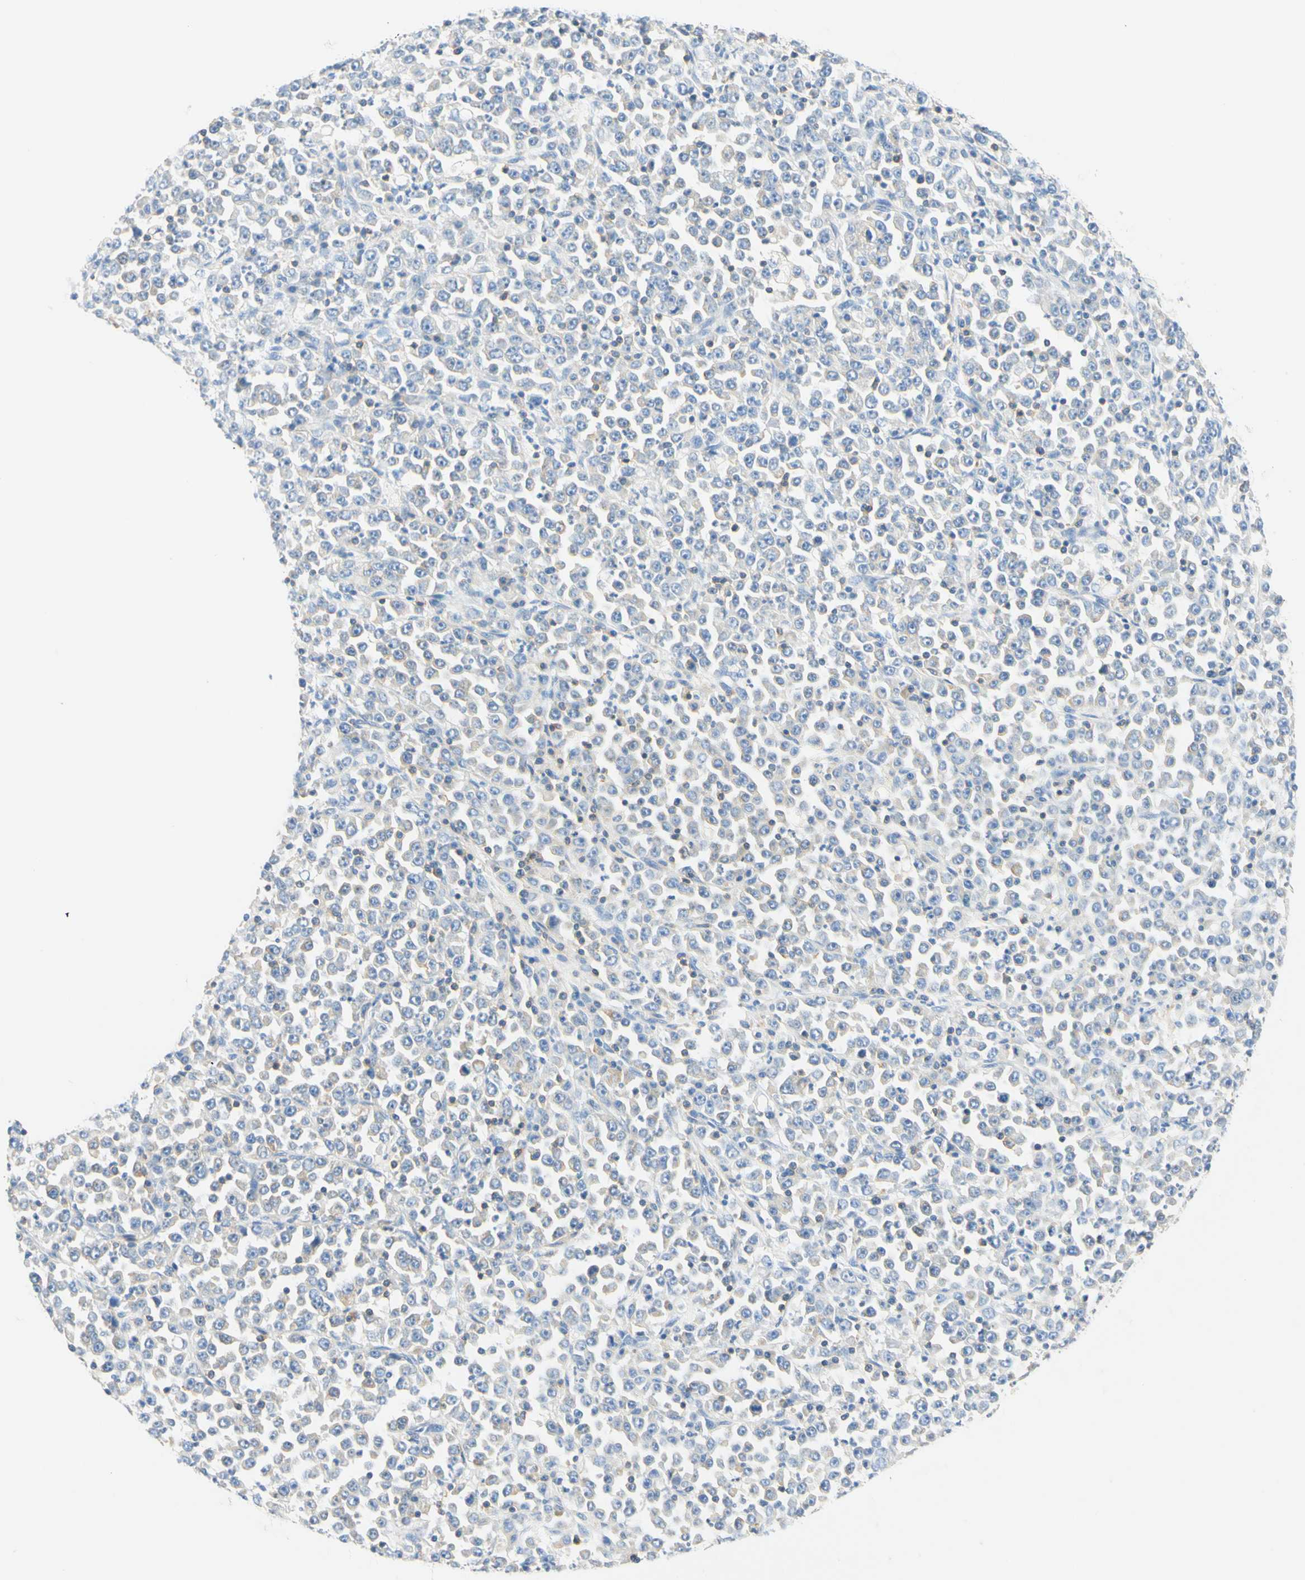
{"staining": {"intensity": "negative", "quantity": "none", "location": "none"}, "tissue": "stomach cancer", "cell_type": "Tumor cells", "image_type": "cancer", "snomed": [{"axis": "morphology", "description": "Normal tissue, NOS"}, {"axis": "morphology", "description": "Adenocarcinoma, NOS"}, {"axis": "topography", "description": "Stomach, upper"}, {"axis": "topography", "description": "Stomach"}], "caption": "Photomicrograph shows no significant protein staining in tumor cells of adenocarcinoma (stomach).", "gene": "LAT", "patient": {"sex": "male", "age": 59}}